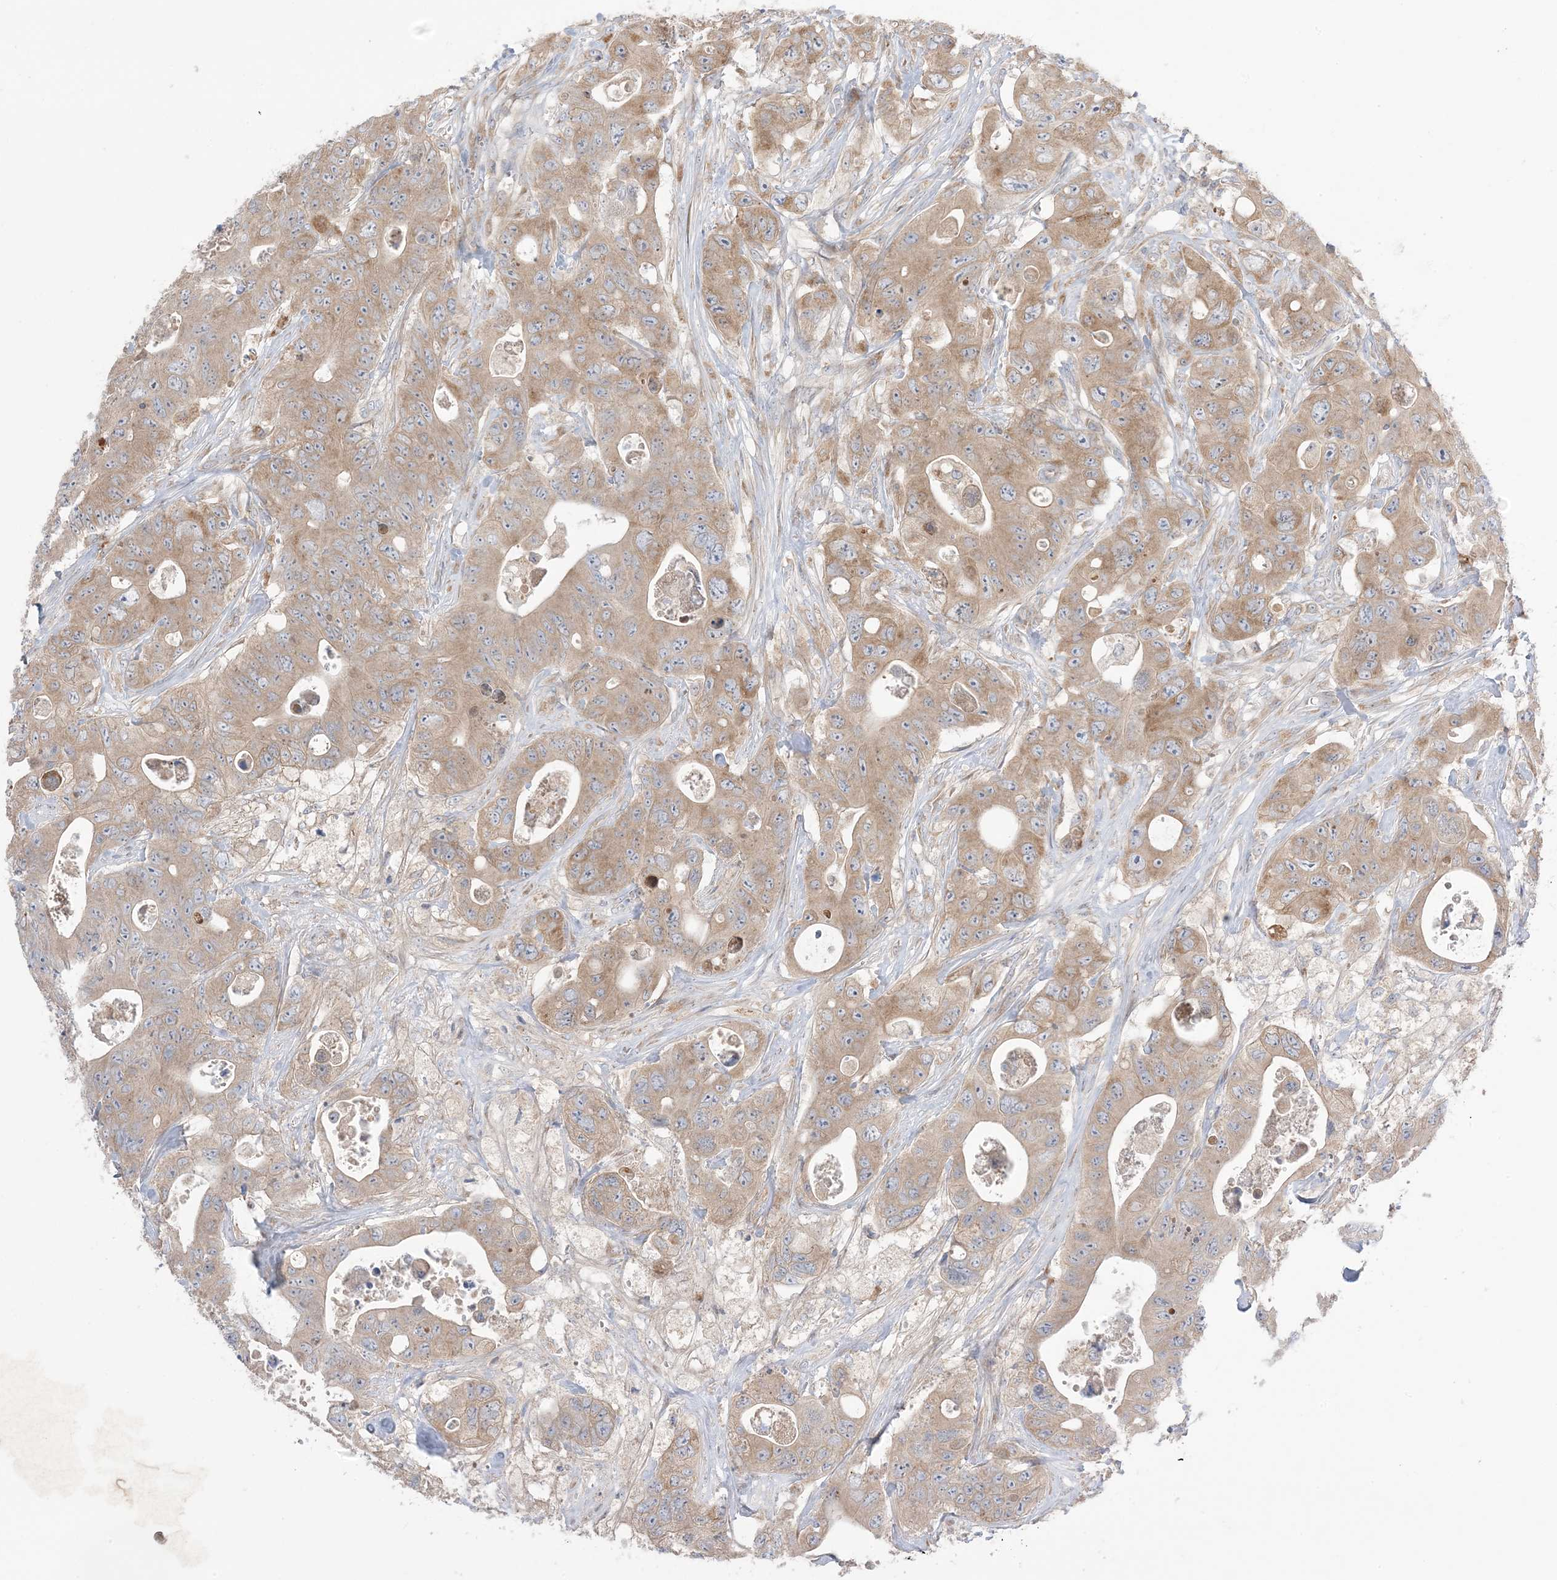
{"staining": {"intensity": "moderate", "quantity": ">75%", "location": "cytoplasmic/membranous"}, "tissue": "colorectal cancer", "cell_type": "Tumor cells", "image_type": "cancer", "snomed": [{"axis": "morphology", "description": "Adenocarcinoma, NOS"}, {"axis": "topography", "description": "Colon"}], "caption": "Adenocarcinoma (colorectal) stained with a brown dye reveals moderate cytoplasmic/membranous positive staining in about >75% of tumor cells.", "gene": "MMGT1", "patient": {"sex": "female", "age": 46}}